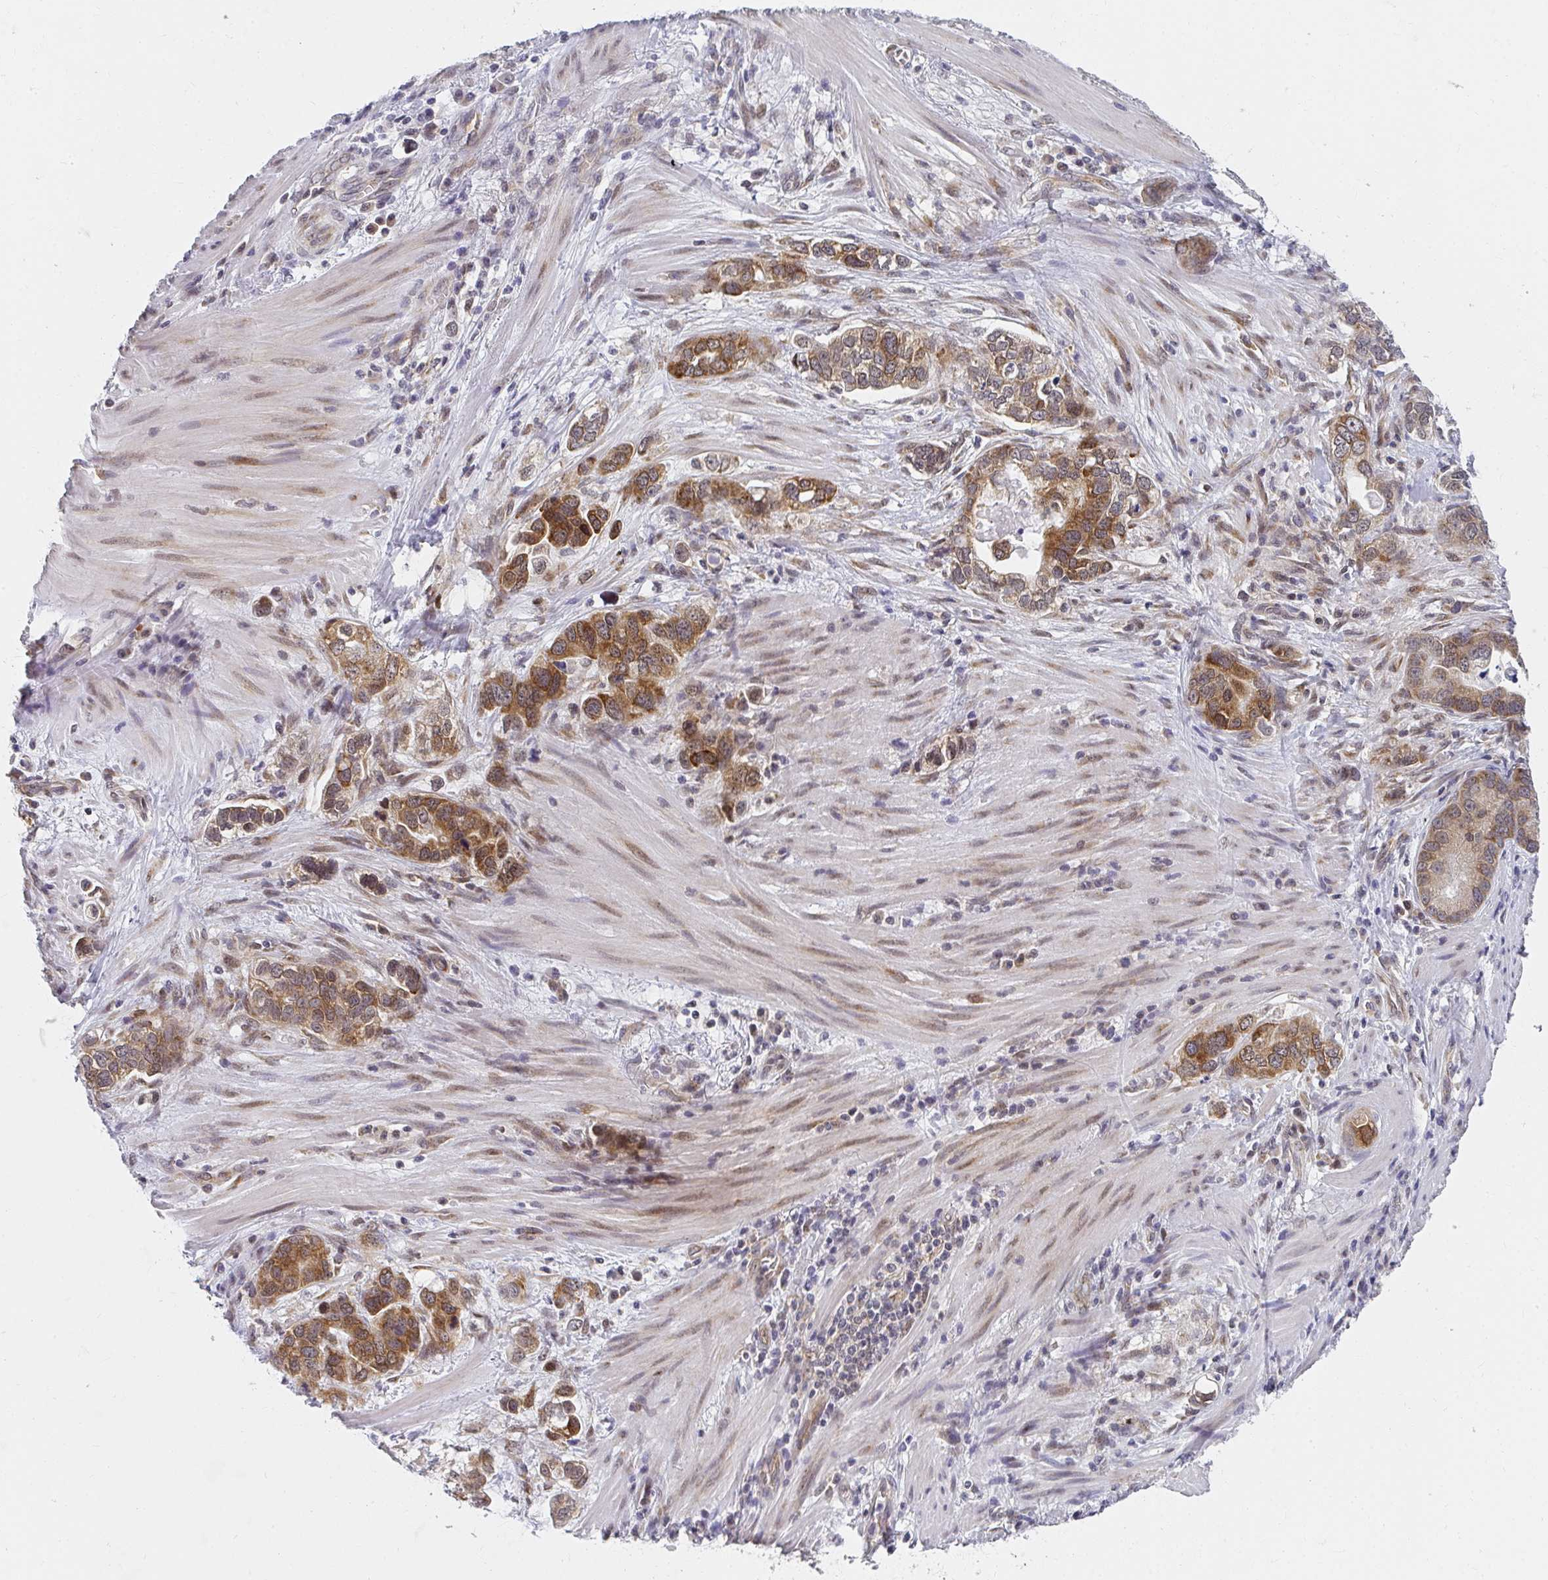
{"staining": {"intensity": "moderate", "quantity": ">75%", "location": "cytoplasmic/membranous"}, "tissue": "stomach cancer", "cell_type": "Tumor cells", "image_type": "cancer", "snomed": [{"axis": "morphology", "description": "Adenocarcinoma, NOS"}, {"axis": "topography", "description": "Stomach, lower"}], "caption": "Protein expression analysis of human stomach cancer (adenocarcinoma) reveals moderate cytoplasmic/membranous positivity in about >75% of tumor cells.", "gene": "SYNCRIP", "patient": {"sex": "female", "age": 93}}